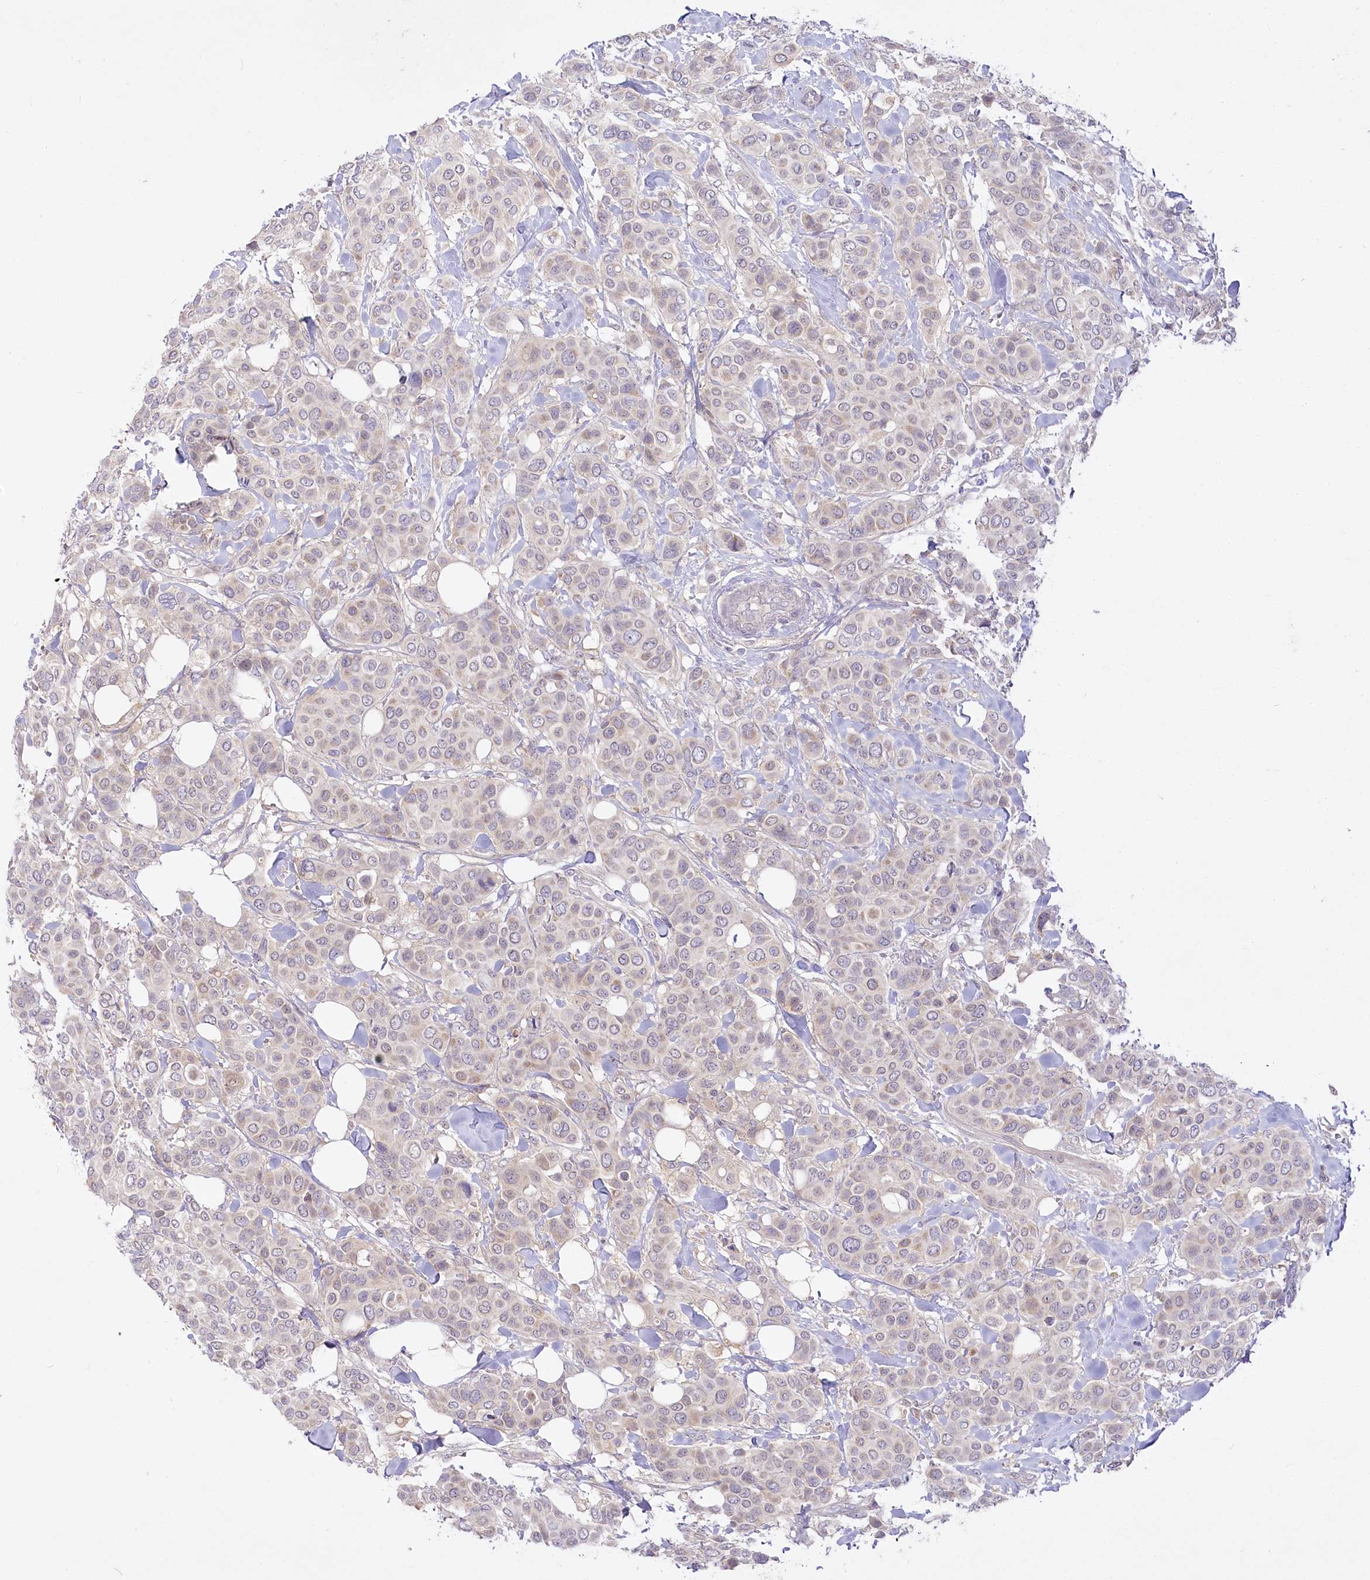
{"staining": {"intensity": "weak", "quantity": "<25%", "location": "cytoplasmic/membranous"}, "tissue": "breast cancer", "cell_type": "Tumor cells", "image_type": "cancer", "snomed": [{"axis": "morphology", "description": "Lobular carcinoma"}, {"axis": "topography", "description": "Breast"}], "caption": "Immunohistochemistry of breast lobular carcinoma reveals no staining in tumor cells. The staining is performed using DAB brown chromogen with nuclei counter-stained in using hematoxylin.", "gene": "EFHC2", "patient": {"sex": "female", "age": 51}}